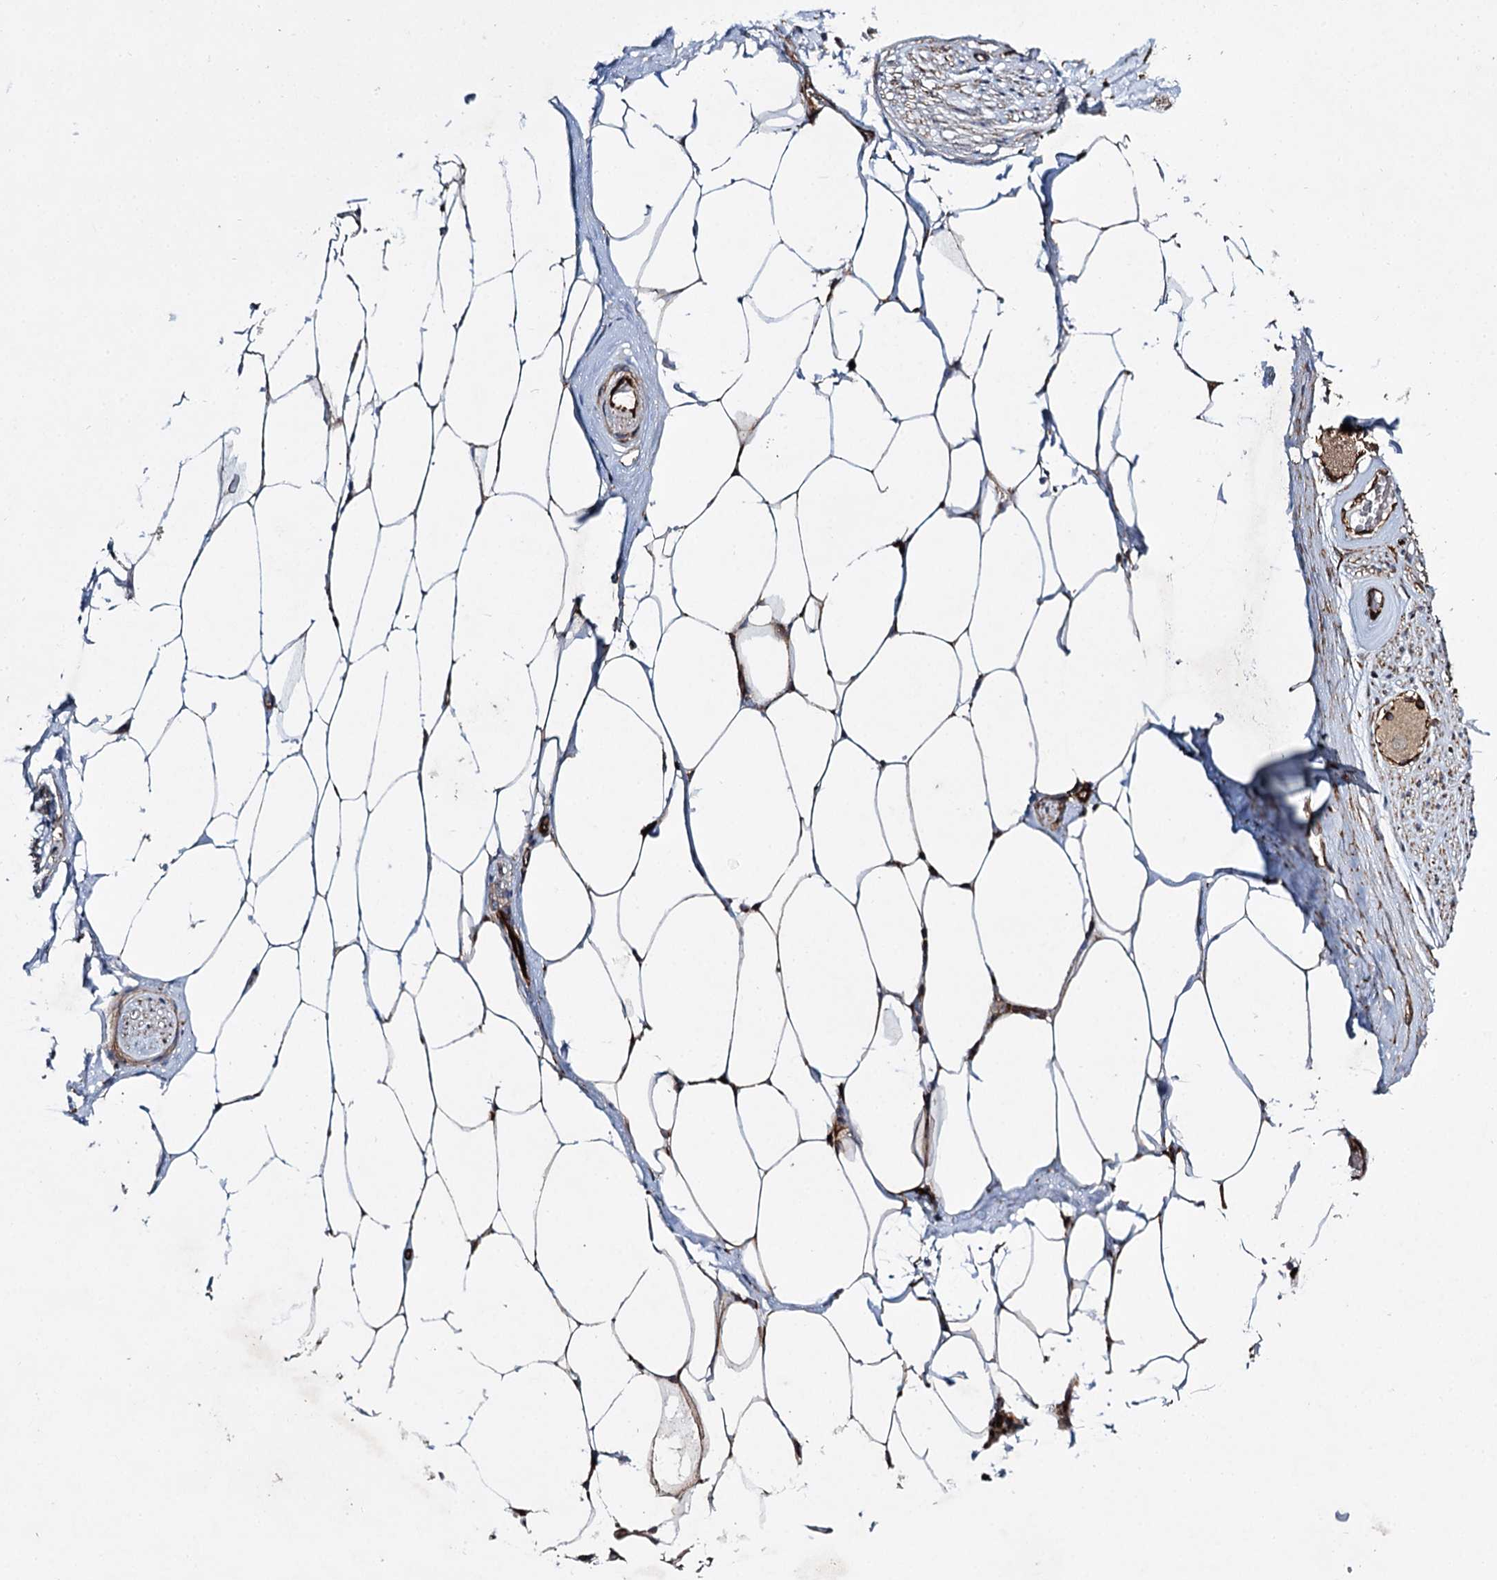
{"staining": {"intensity": "weak", "quantity": ">75%", "location": "cytoplasmic/membranous"}, "tissue": "adipose tissue", "cell_type": "Adipocytes", "image_type": "normal", "snomed": [{"axis": "morphology", "description": "Normal tissue, NOS"}, {"axis": "morphology", "description": "Adenocarcinoma, Low grade"}, {"axis": "topography", "description": "Prostate"}, {"axis": "topography", "description": "Peripheral nerve tissue"}], "caption": "Weak cytoplasmic/membranous expression for a protein is identified in about >75% of adipocytes of normal adipose tissue using immunohistochemistry.", "gene": "DPEP2", "patient": {"sex": "male", "age": 63}}